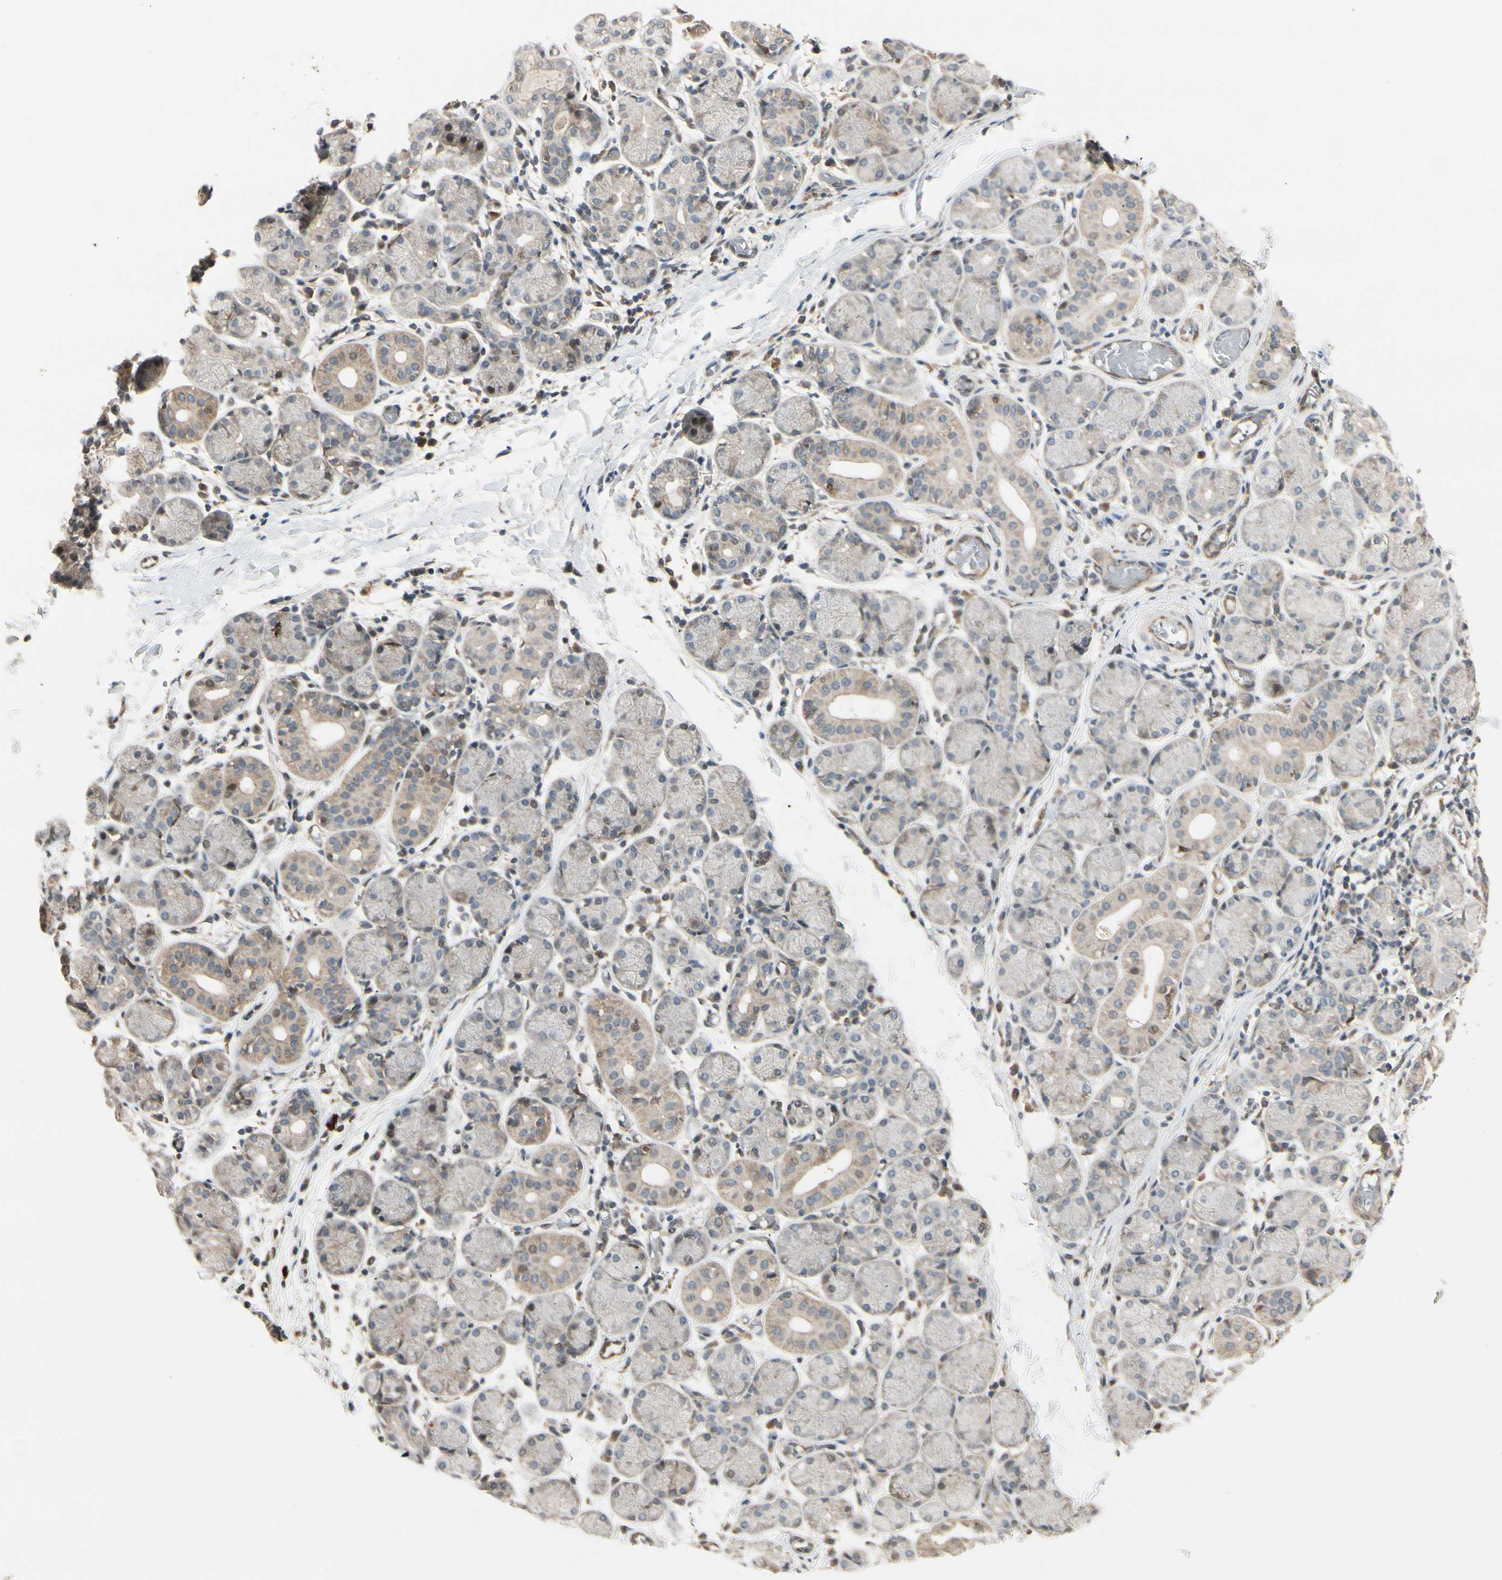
{"staining": {"intensity": "weak", "quantity": "25%-75%", "location": "cytoplasmic/membranous"}, "tissue": "salivary gland", "cell_type": "Glandular cells", "image_type": "normal", "snomed": [{"axis": "morphology", "description": "Normal tissue, NOS"}, {"axis": "topography", "description": "Salivary gland"}], "caption": "Protein staining of normal salivary gland shows weak cytoplasmic/membranous positivity in approximately 25%-75% of glandular cells.", "gene": "SVBP", "patient": {"sex": "female", "age": 24}}